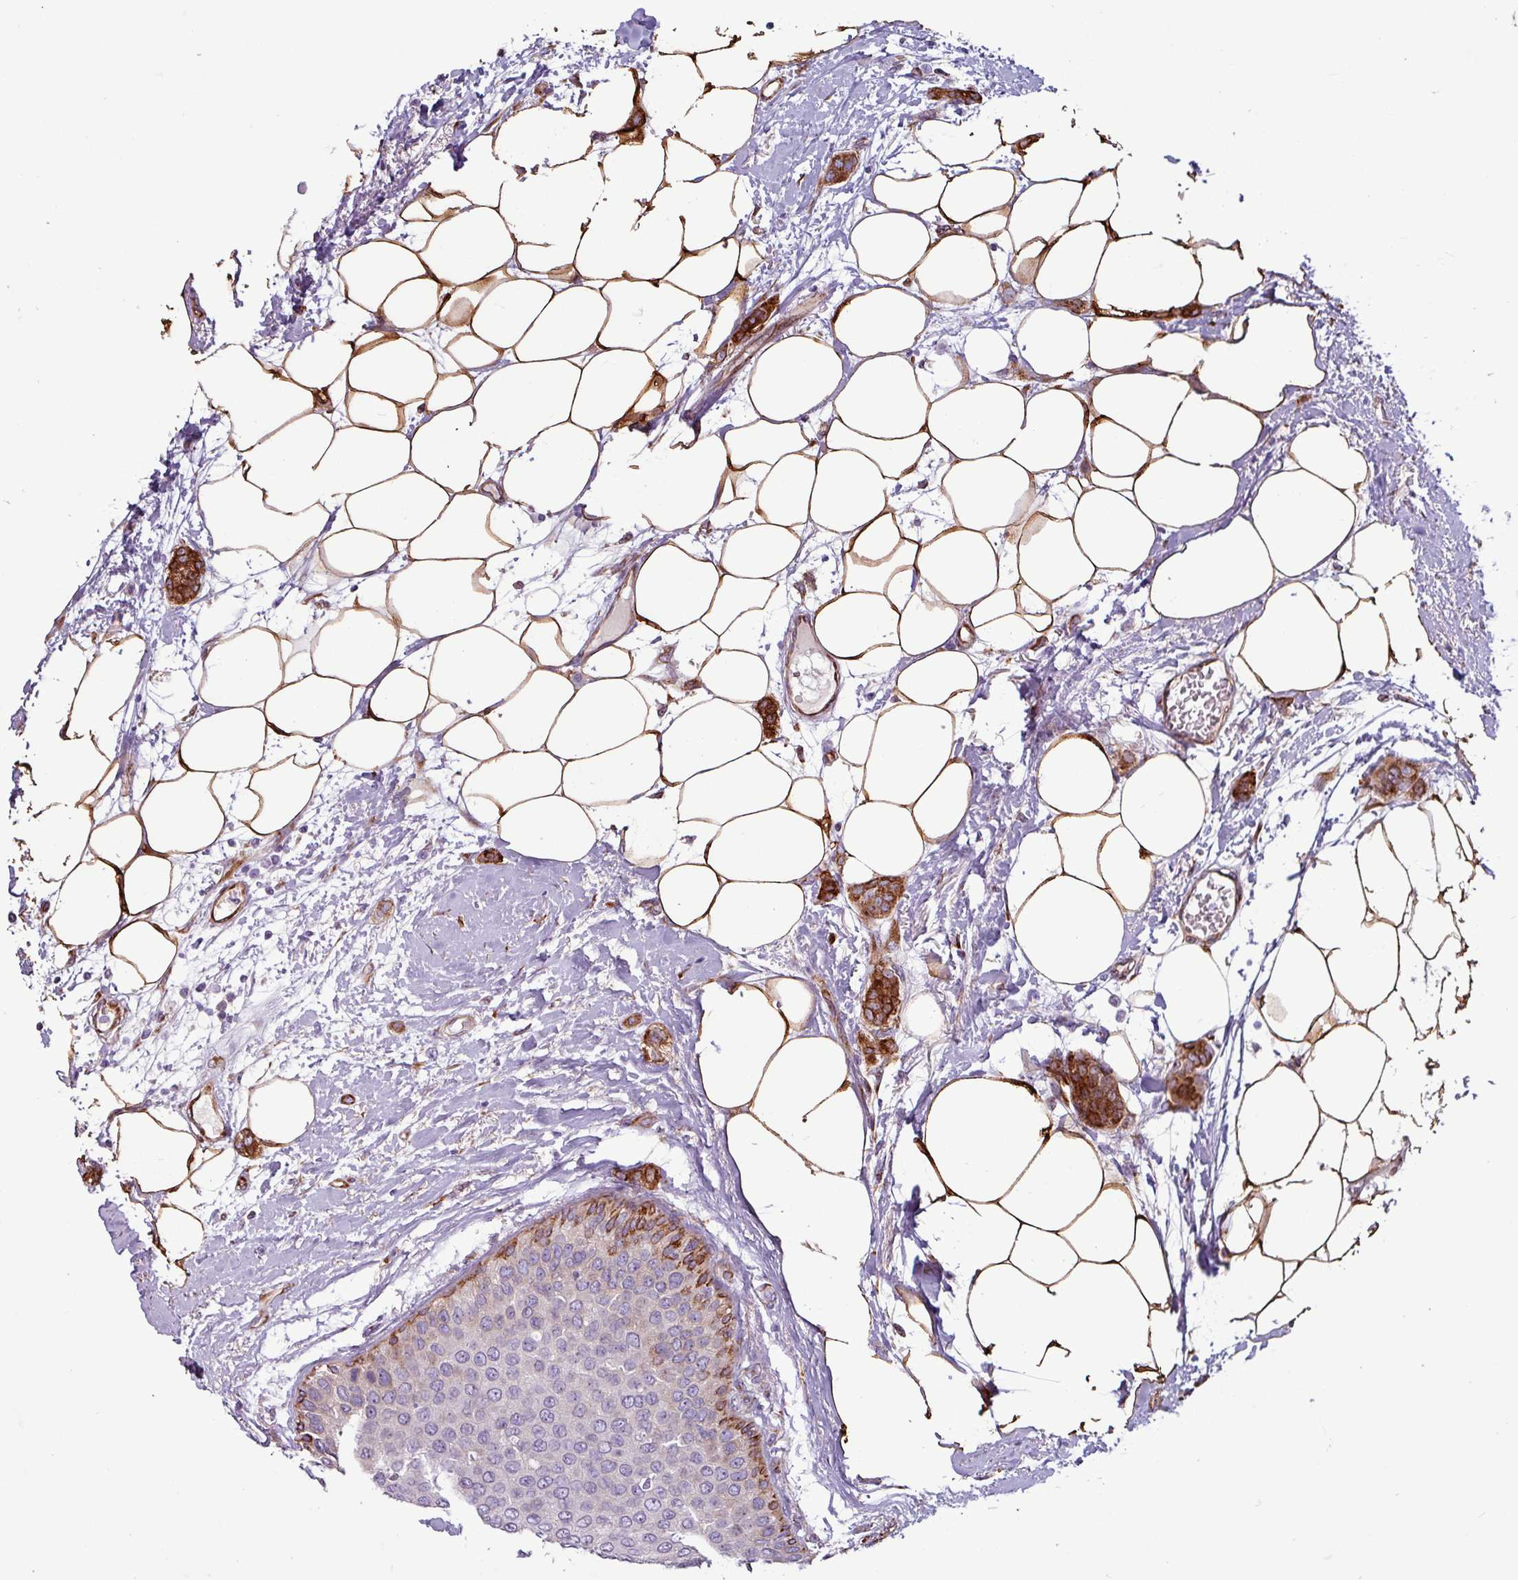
{"staining": {"intensity": "strong", "quantity": "<25%", "location": "cytoplasmic/membranous"}, "tissue": "breast cancer", "cell_type": "Tumor cells", "image_type": "cancer", "snomed": [{"axis": "morphology", "description": "Duct carcinoma"}, {"axis": "topography", "description": "Breast"}], "caption": "Immunohistochemistry image of human invasive ductal carcinoma (breast) stained for a protein (brown), which exhibits medium levels of strong cytoplasmic/membranous positivity in approximately <25% of tumor cells.", "gene": "PPP1R35", "patient": {"sex": "female", "age": 72}}